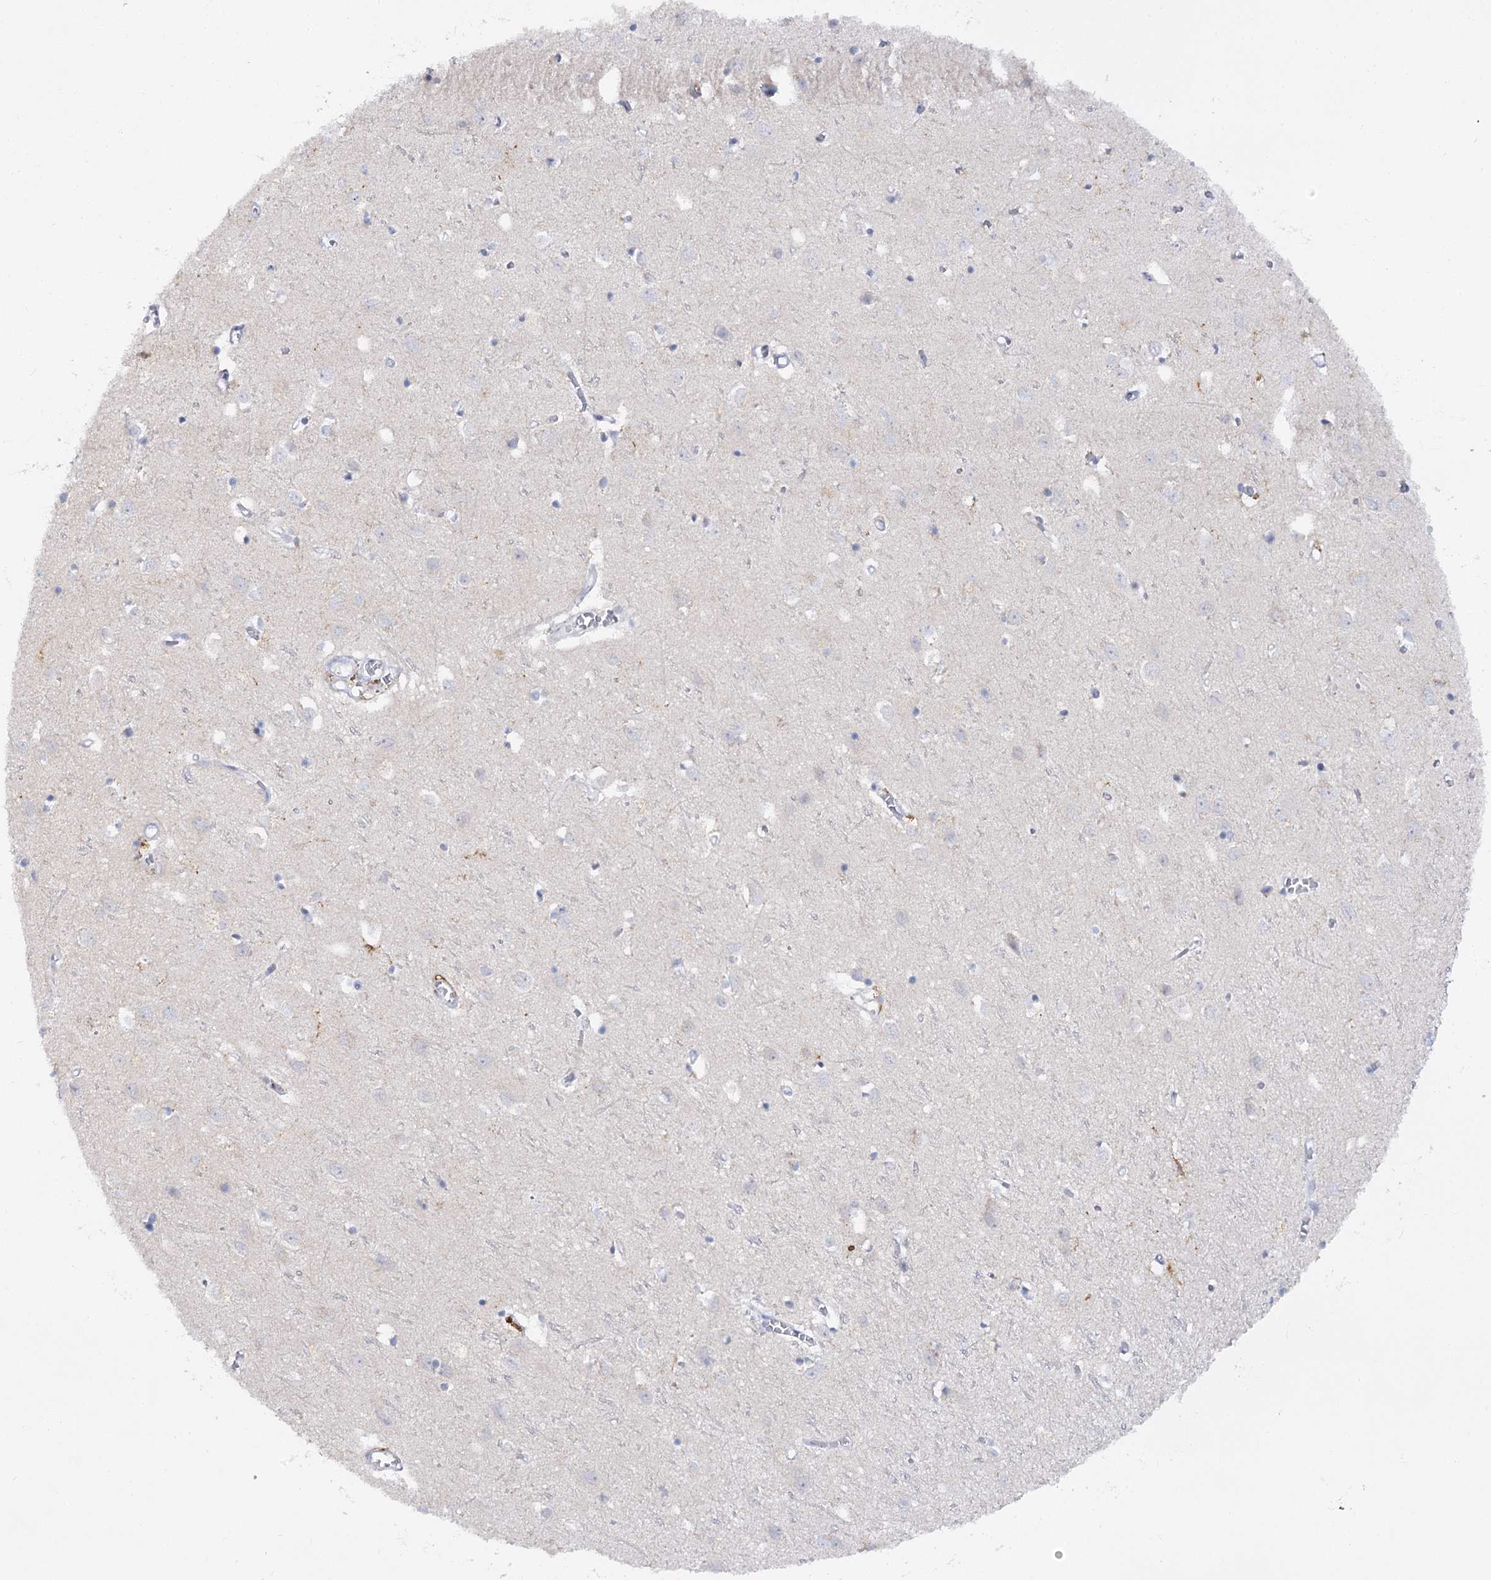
{"staining": {"intensity": "negative", "quantity": "none", "location": "none"}, "tissue": "cerebral cortex", "cell_type": "Endothelial cells", "image_type": "normal", "snomed": [{"axis": "morphology", "description": "Normal tissue, NOS"}, {"axis": "topography", "description": "Cerebral cortex"}], "caption": "The histopathology image reveals no staining of endothelial cells in benign cerebral cortex.", "gene": "PIWIL4", "patient": {"sex": "female", "age": 64}}